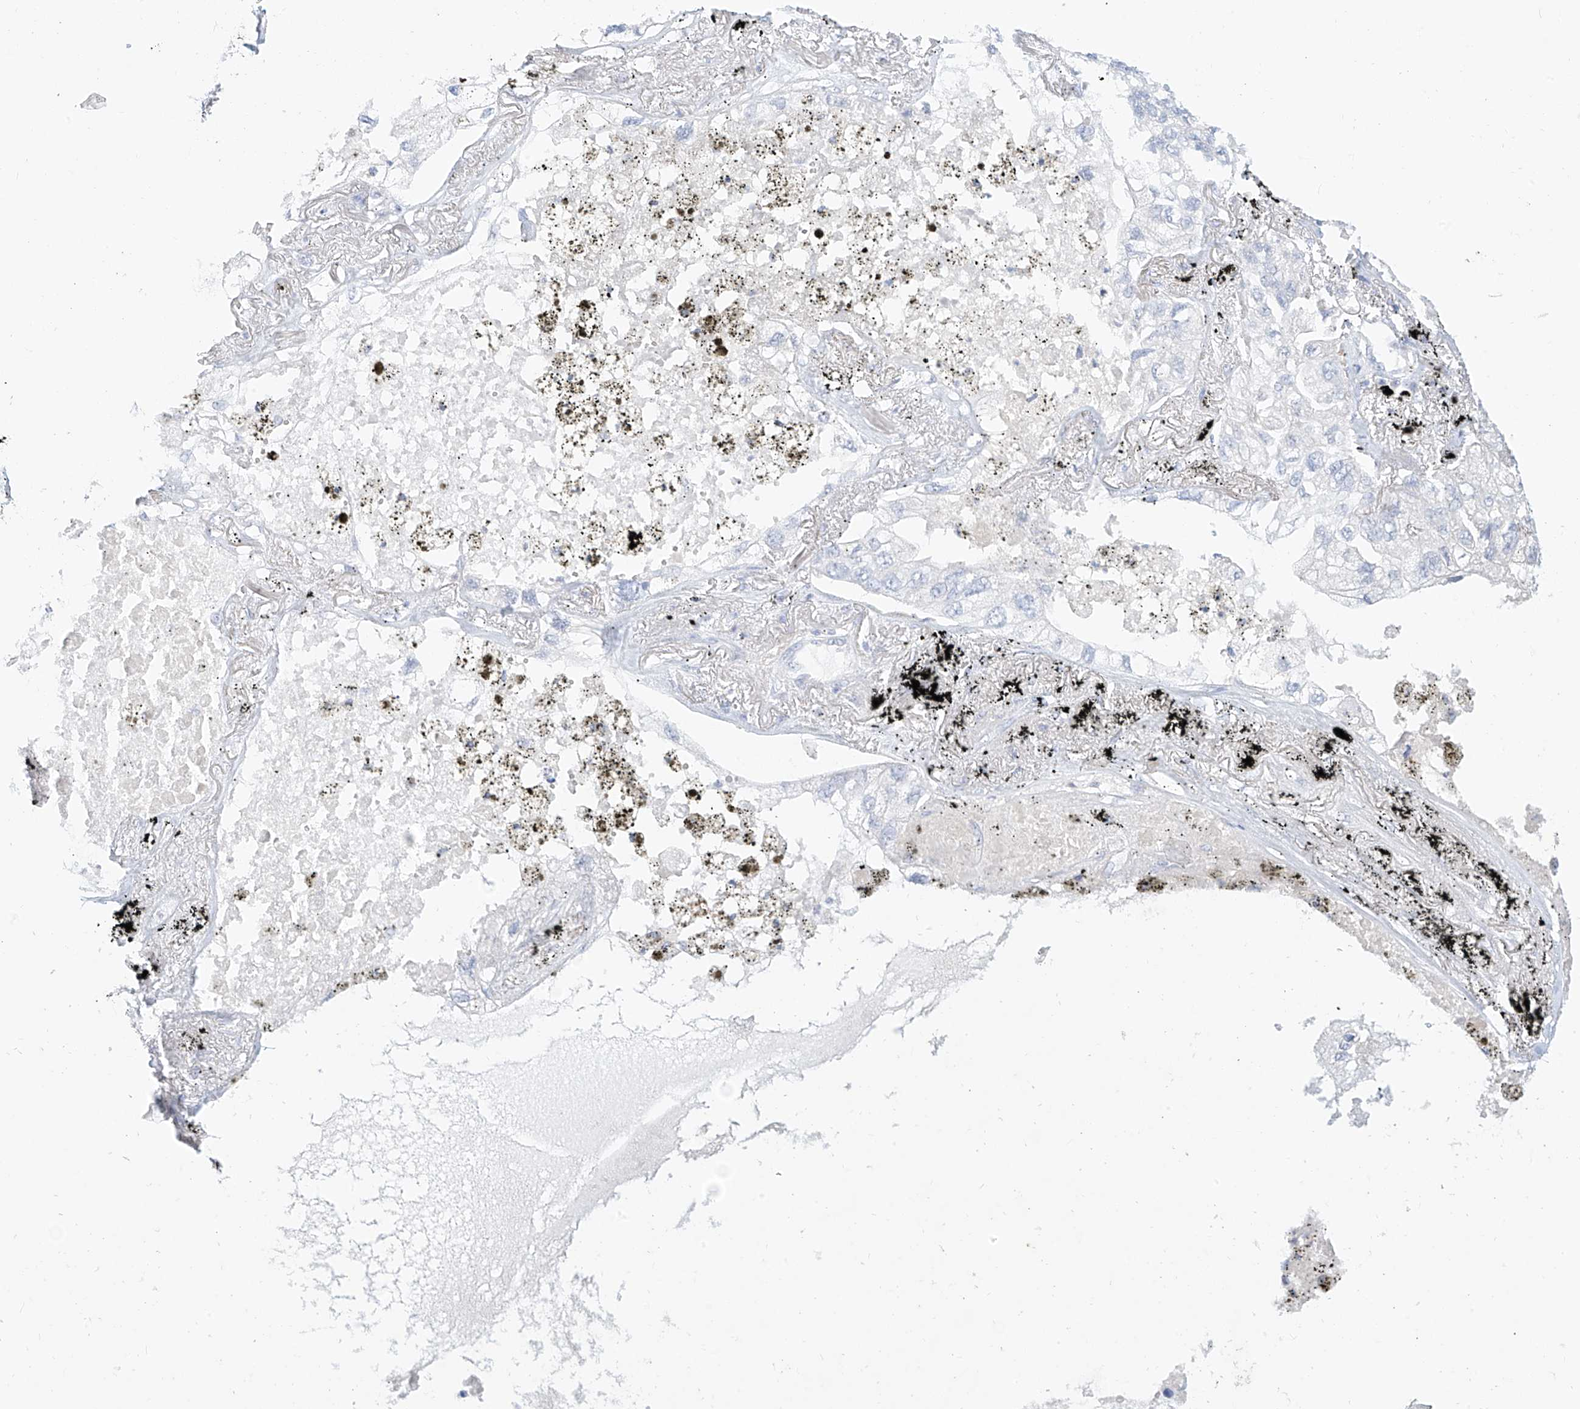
{"staining": {"intensity": "negative", "quantity": "none", "location": "none"}, "tissue": "lung cancer", "cell_type": "Tumor cells", "image_type": "cancer", "snomed": [{"axis": "morphology", "description": "Adenocarcinoma, NOS"}, {"axis": "topography", "description": "Lung"}], "caption": "A high-resolution photomicrograph shows immunohistochemistry staining of lung cancer (adenocarcinoma), which reveals no significant expression in tumor cells.", "gene": "ST3GAL5", "patient": {"sex": "male", "age": 65}}